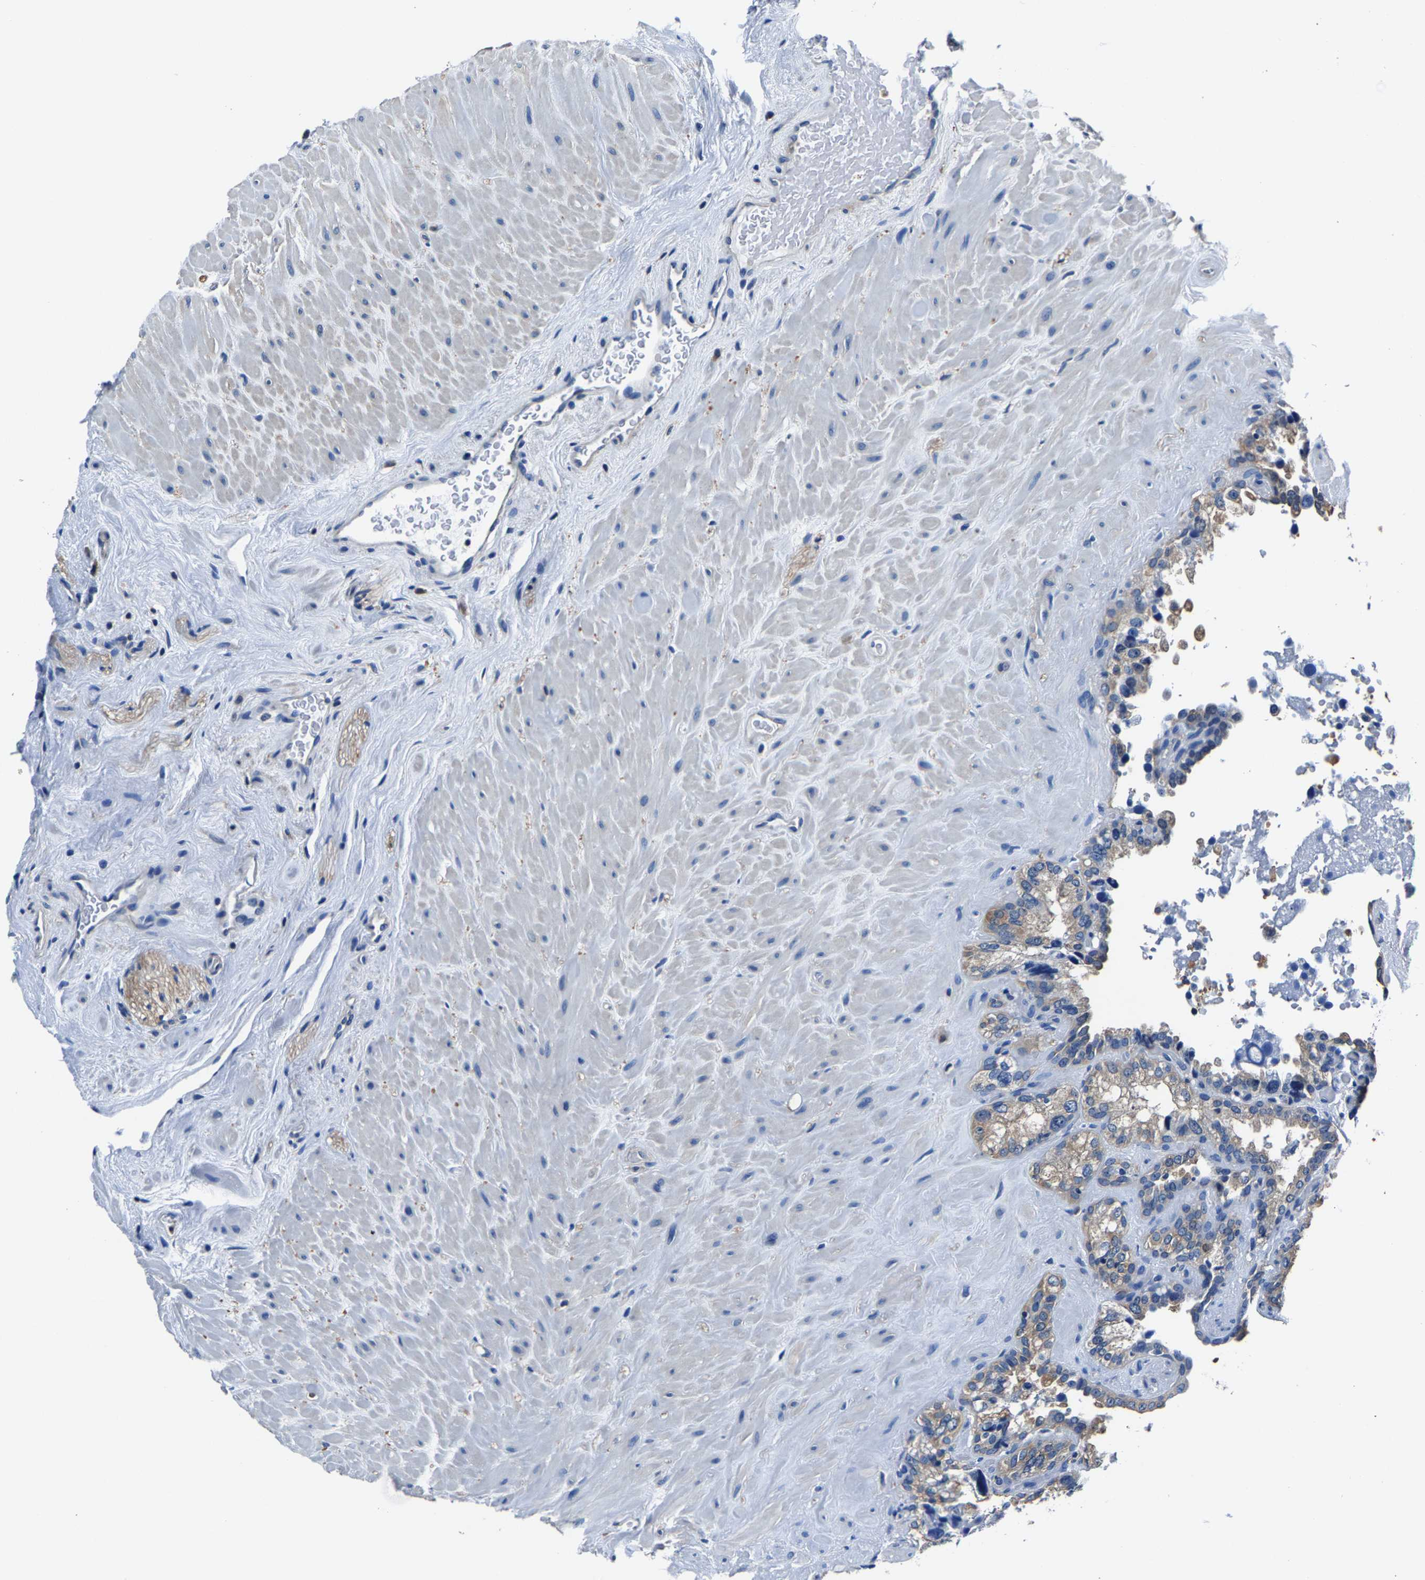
{"staining": {"intensity": "weak", "quantity": "25%-75%", "location": "cytoplasmic/membranous"}, "tissue": "seminal vesicle", "cell_type": "Glandular cells", "image_type": "normal", "snomed": [{"axis": "morphology", "description": "Normal tissue, NOS"}, {"axis": "topography", "description": "Seminal veicle"}], "caption": "A photomicrograph showing weak cytoplasmic/membranous staining in about 25%-75% of glandular cells in normal seminal vesicle, as visualized by brown immunohistochemical staining.", "gene": "ALDOB", "patient": {"sex": "male", "age": 68}}